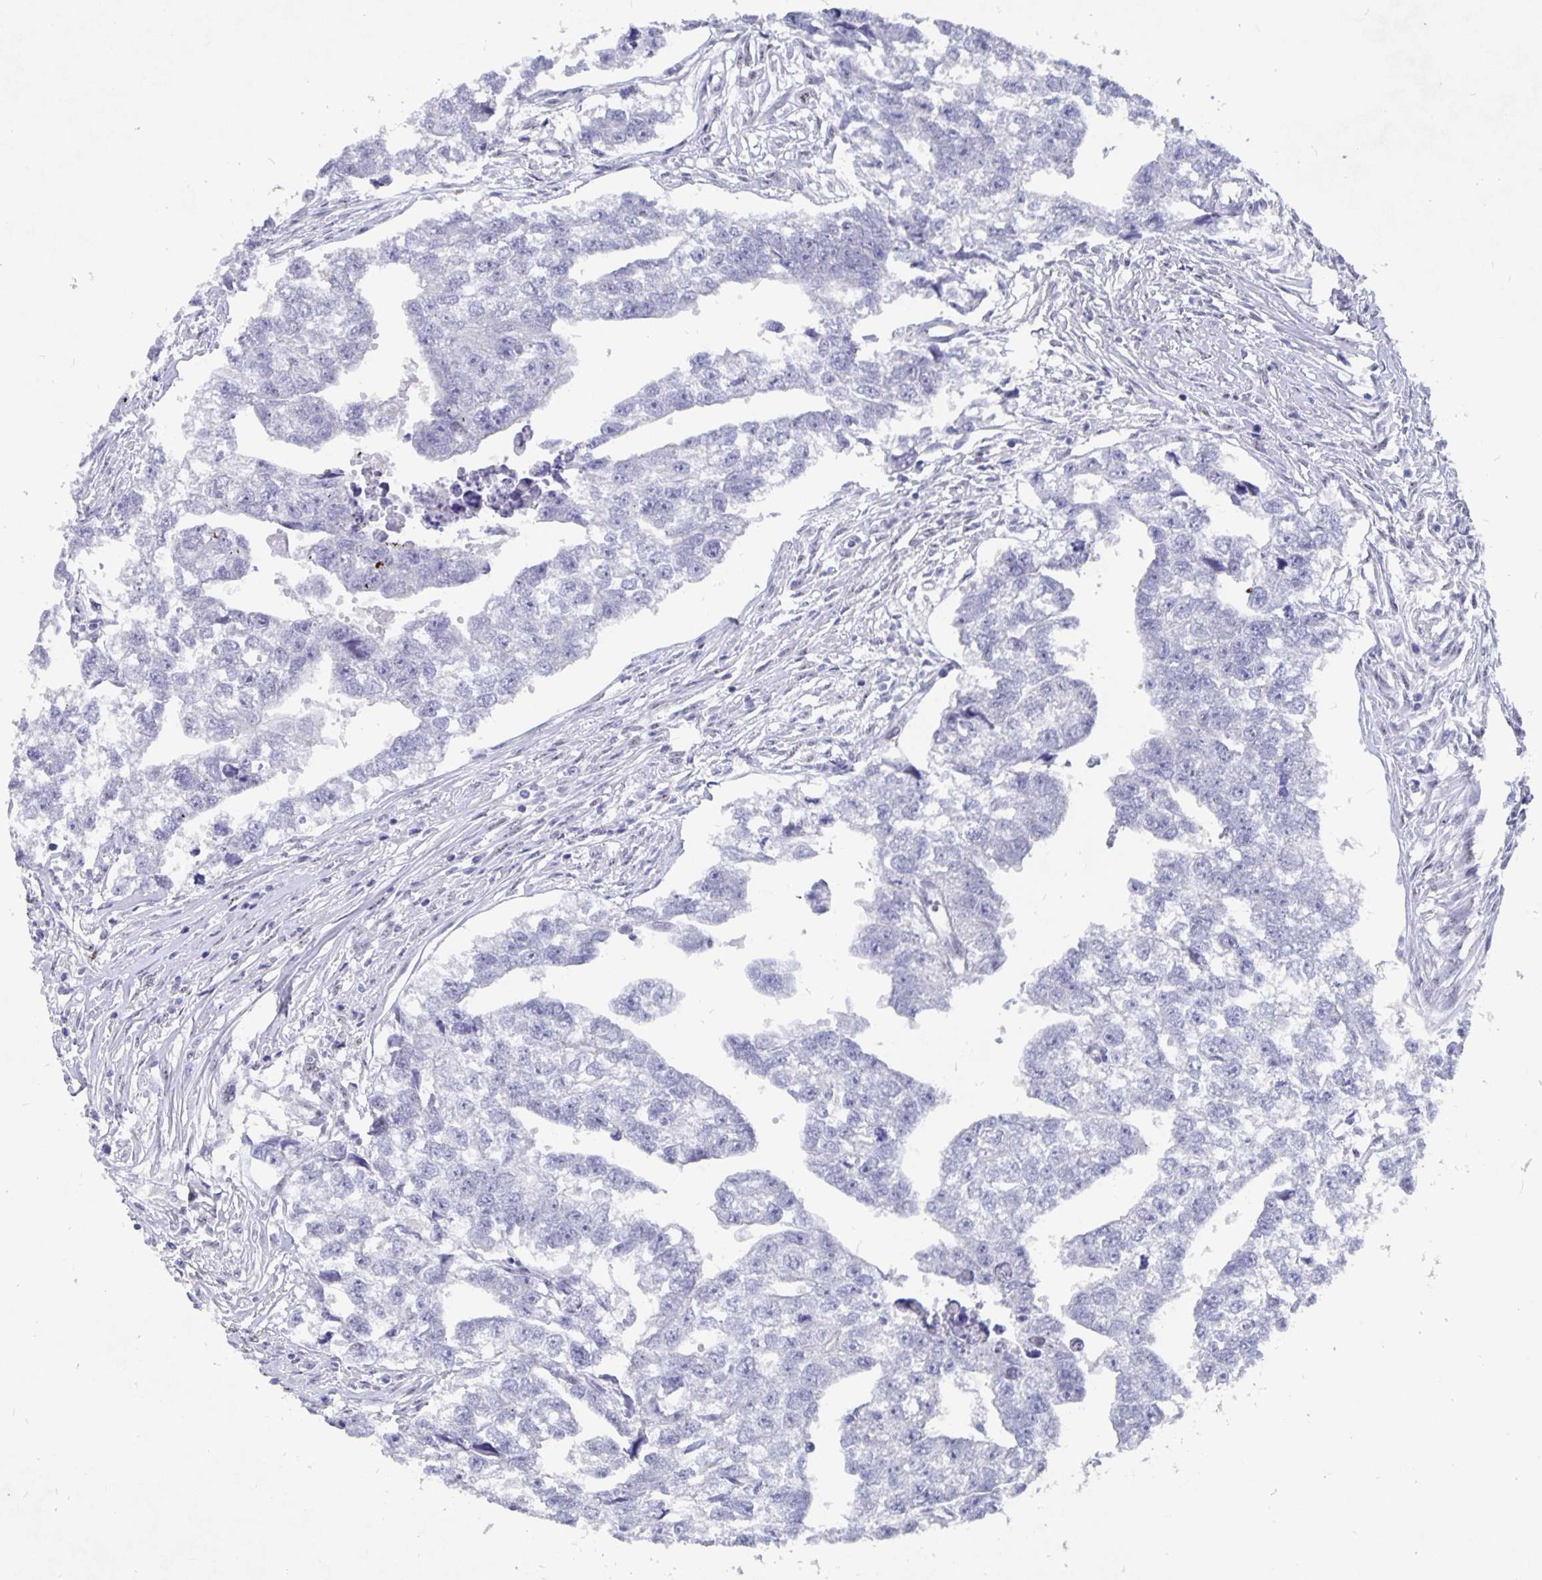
{"staining": {"intensity": "negative", "quantity": "none", "location": "none"}, "tissue": "testis cancer", "cell_type": "Tumor cells", "image_type": "cancer", "snomed": [{"axis": "morphology", "description": "Carcinoma, Embryonal, NOS"}, {"axis": "morphology", "description": "Teratoma, malignant, NOS"}, {"axis": "topography", "description": "Testis"}], "caption": "Tumor cells show no significant expression in testis cancer.", "gene": "SMOC1", "patient": {"sex": "male", "age": 44}}